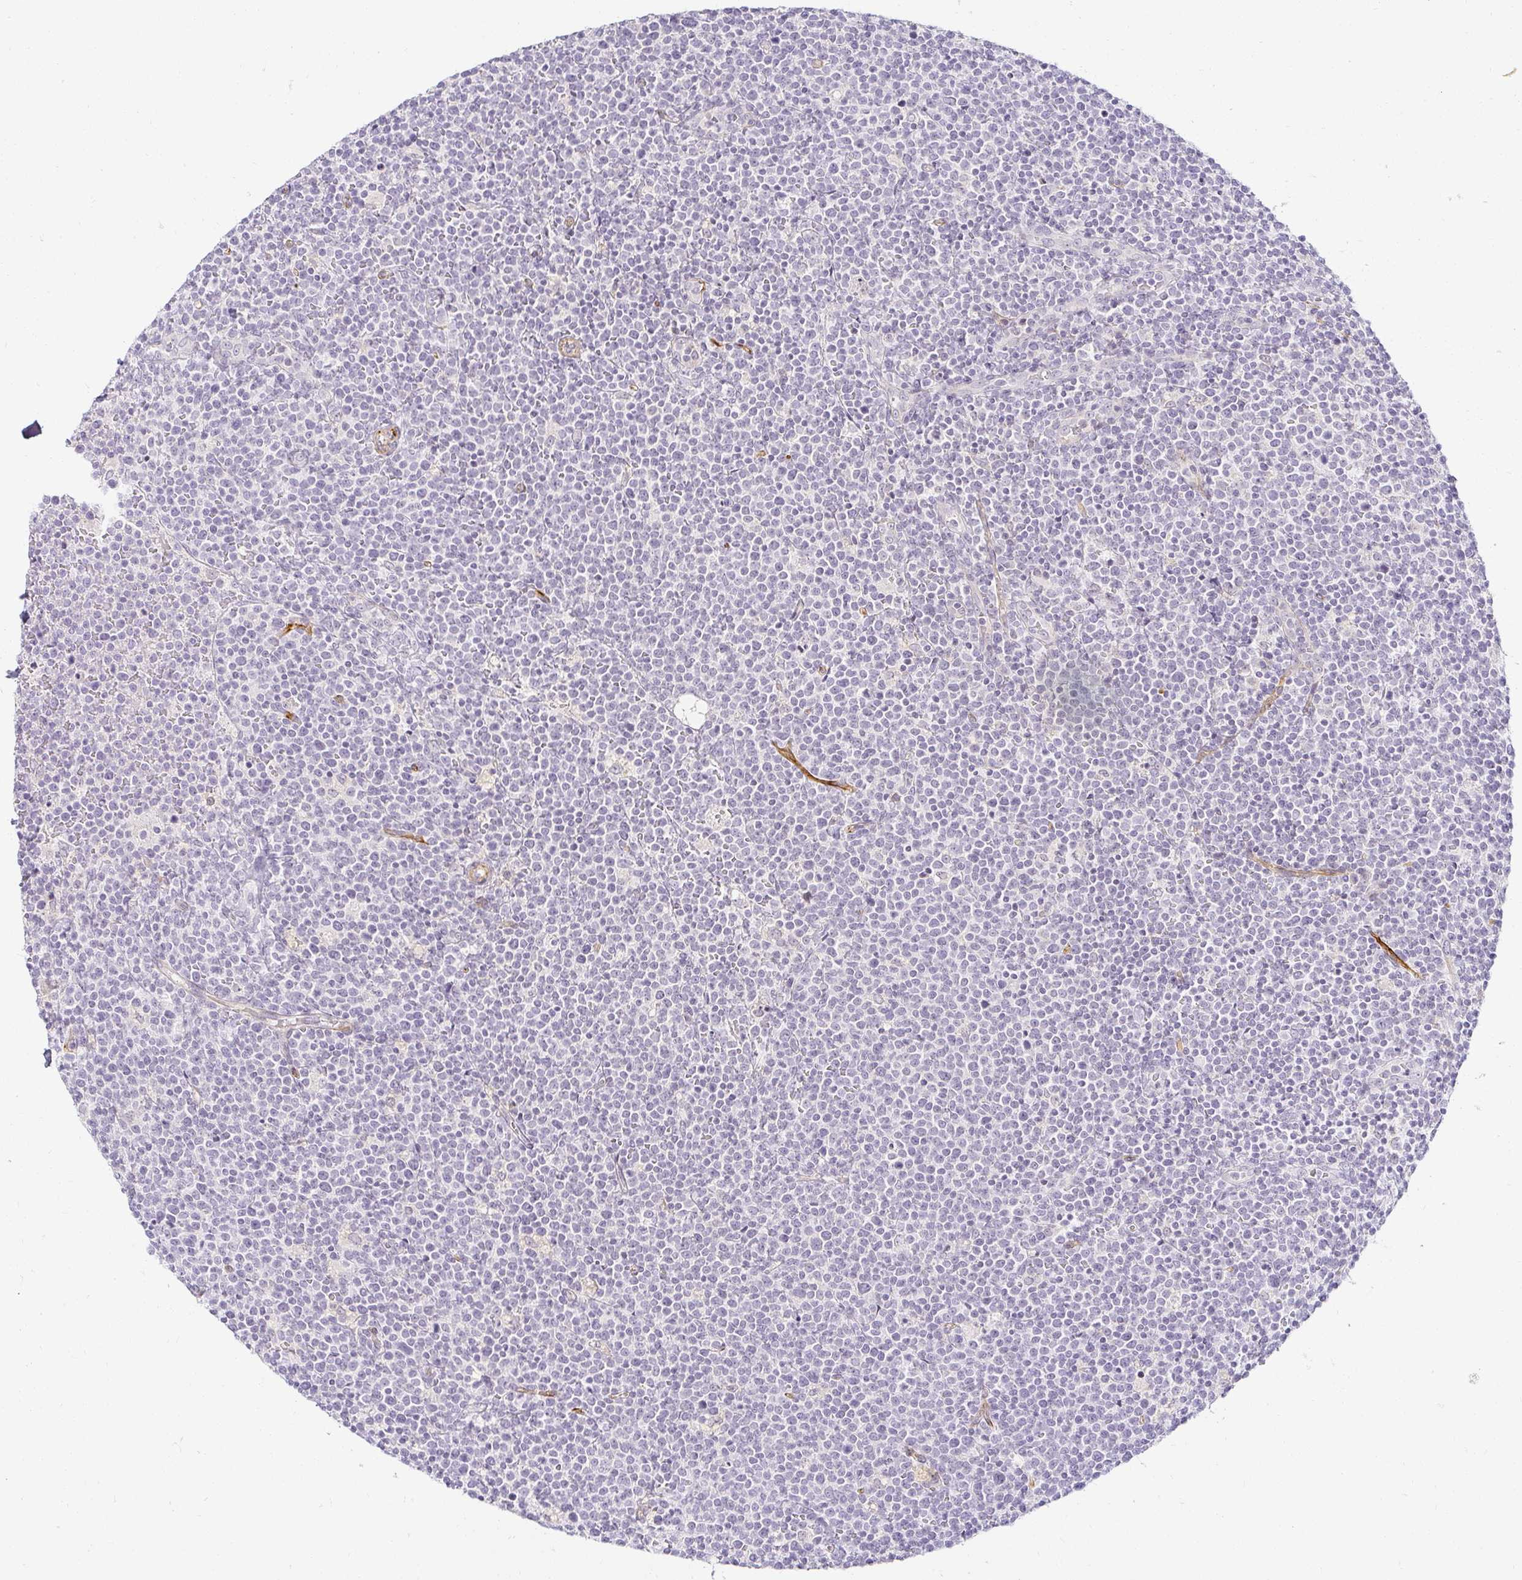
{"staining": {"intensity": "negative", "quantity": "none", "location": "none"}, "tissue": "lymphoma", "cell_type": "Tumor cells", "image_type": "cancer", "snomed": [{"axis": "morphology", "description": "Malignant lymphoma, non-Hodgkin's type, High grade"}, {"axis": "topography", "description": "Lymph node"}], "caption": "Immunohistochemical staining of human lymphoma demonstrates no significant expression in tumor cells.", "gene": "ACAN", "patient": {"sex": "male", "age": 61}}